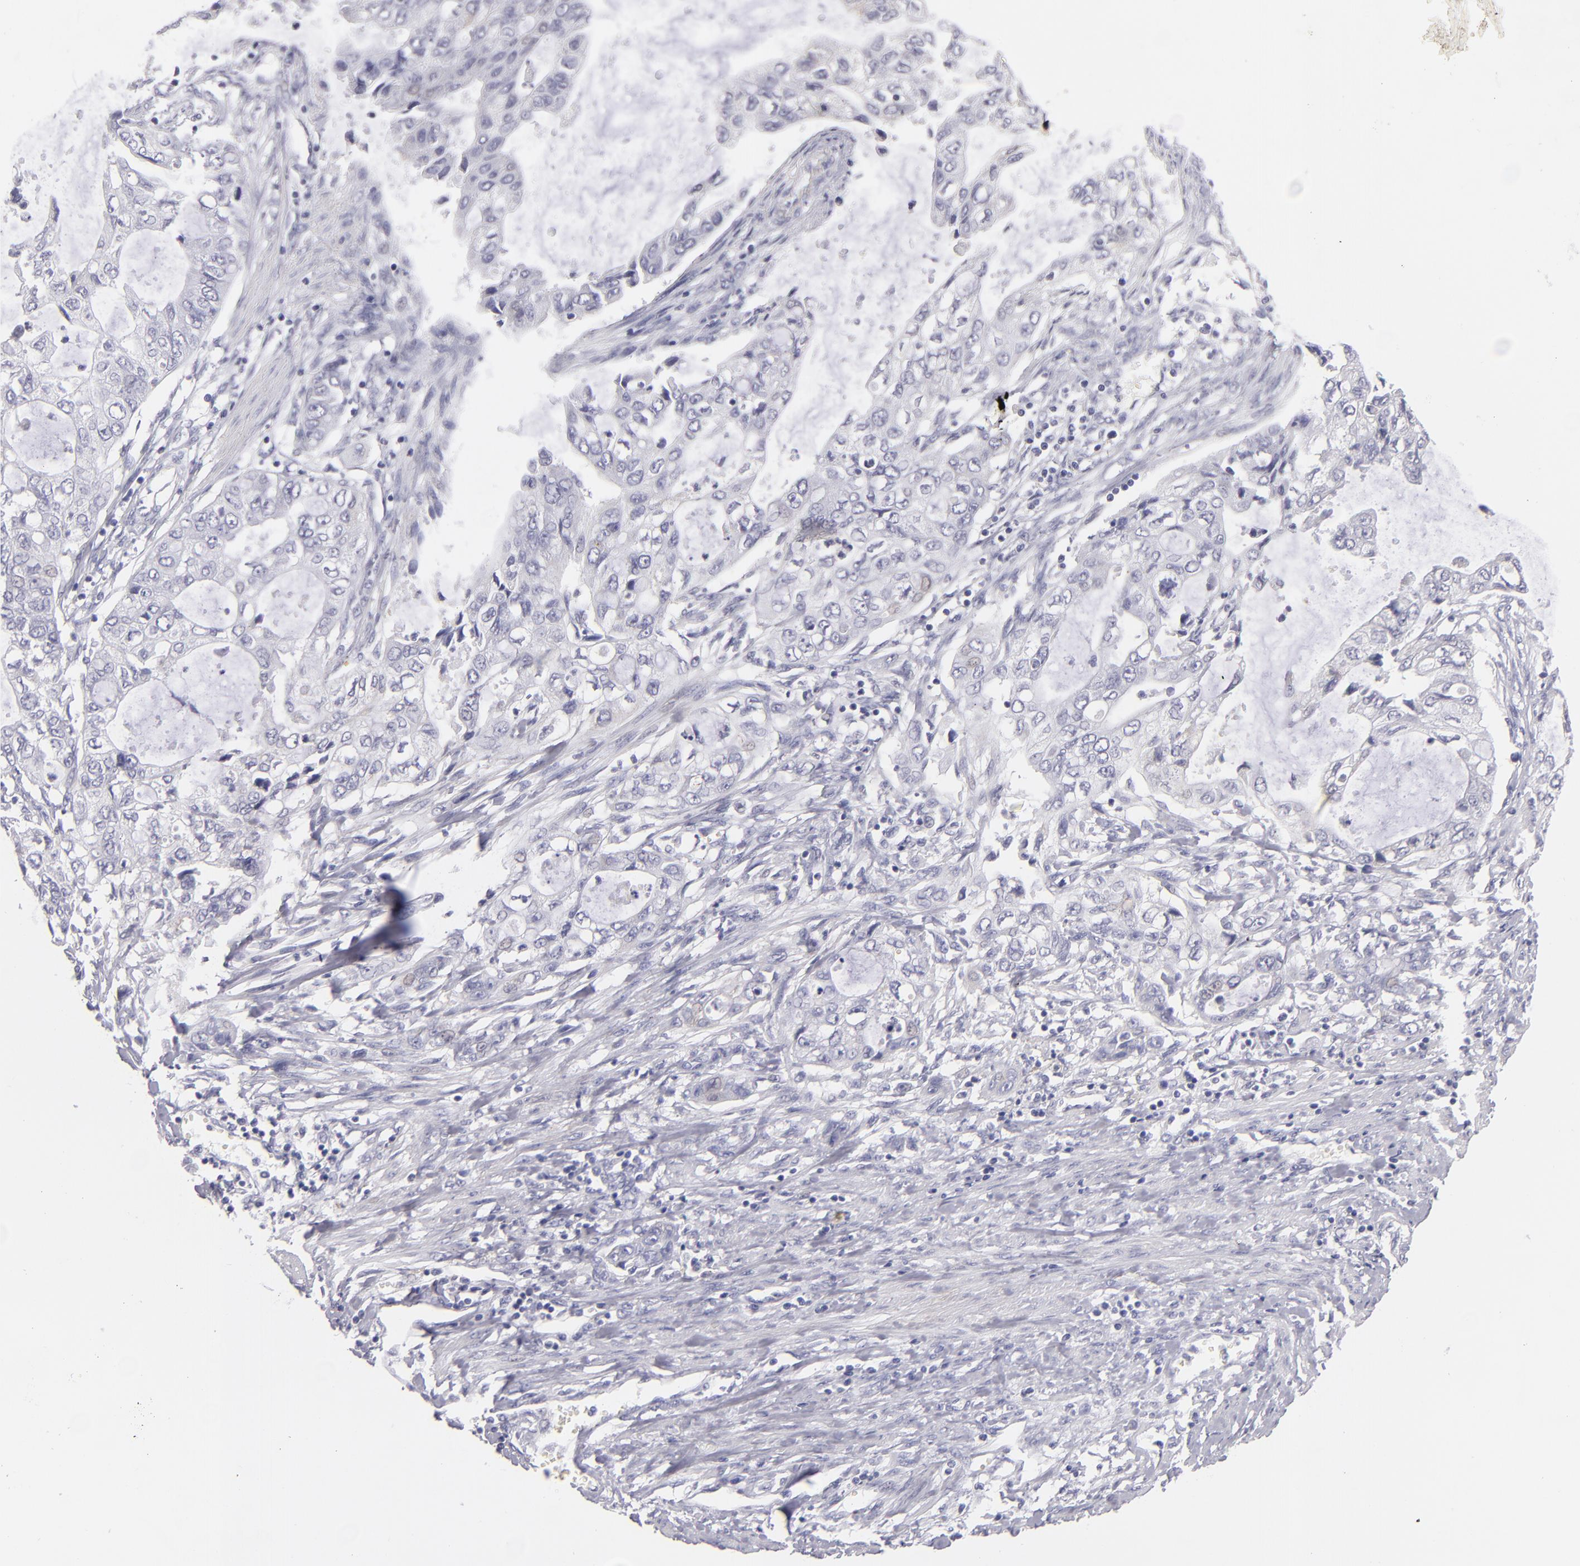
{"staining": {"intensity": "negative", "quantity": "none", "location": "none"}, "tissue": "stomach cancer", "cell_type": "Tumor cells", "image_type": "cancer", "snomed": [{"axis": "morphology", "description": "Adenocarcinoma, NOS"}, {"axis": "topography", "description": "Stomach, upper"}], "caption": "An immunohistochemistry image of stomach cancer is shown. There is no staining in tumor cells of stomach cancer.", "gene": "TNNC1", "patient": {"sex": "female", "age": 52}}